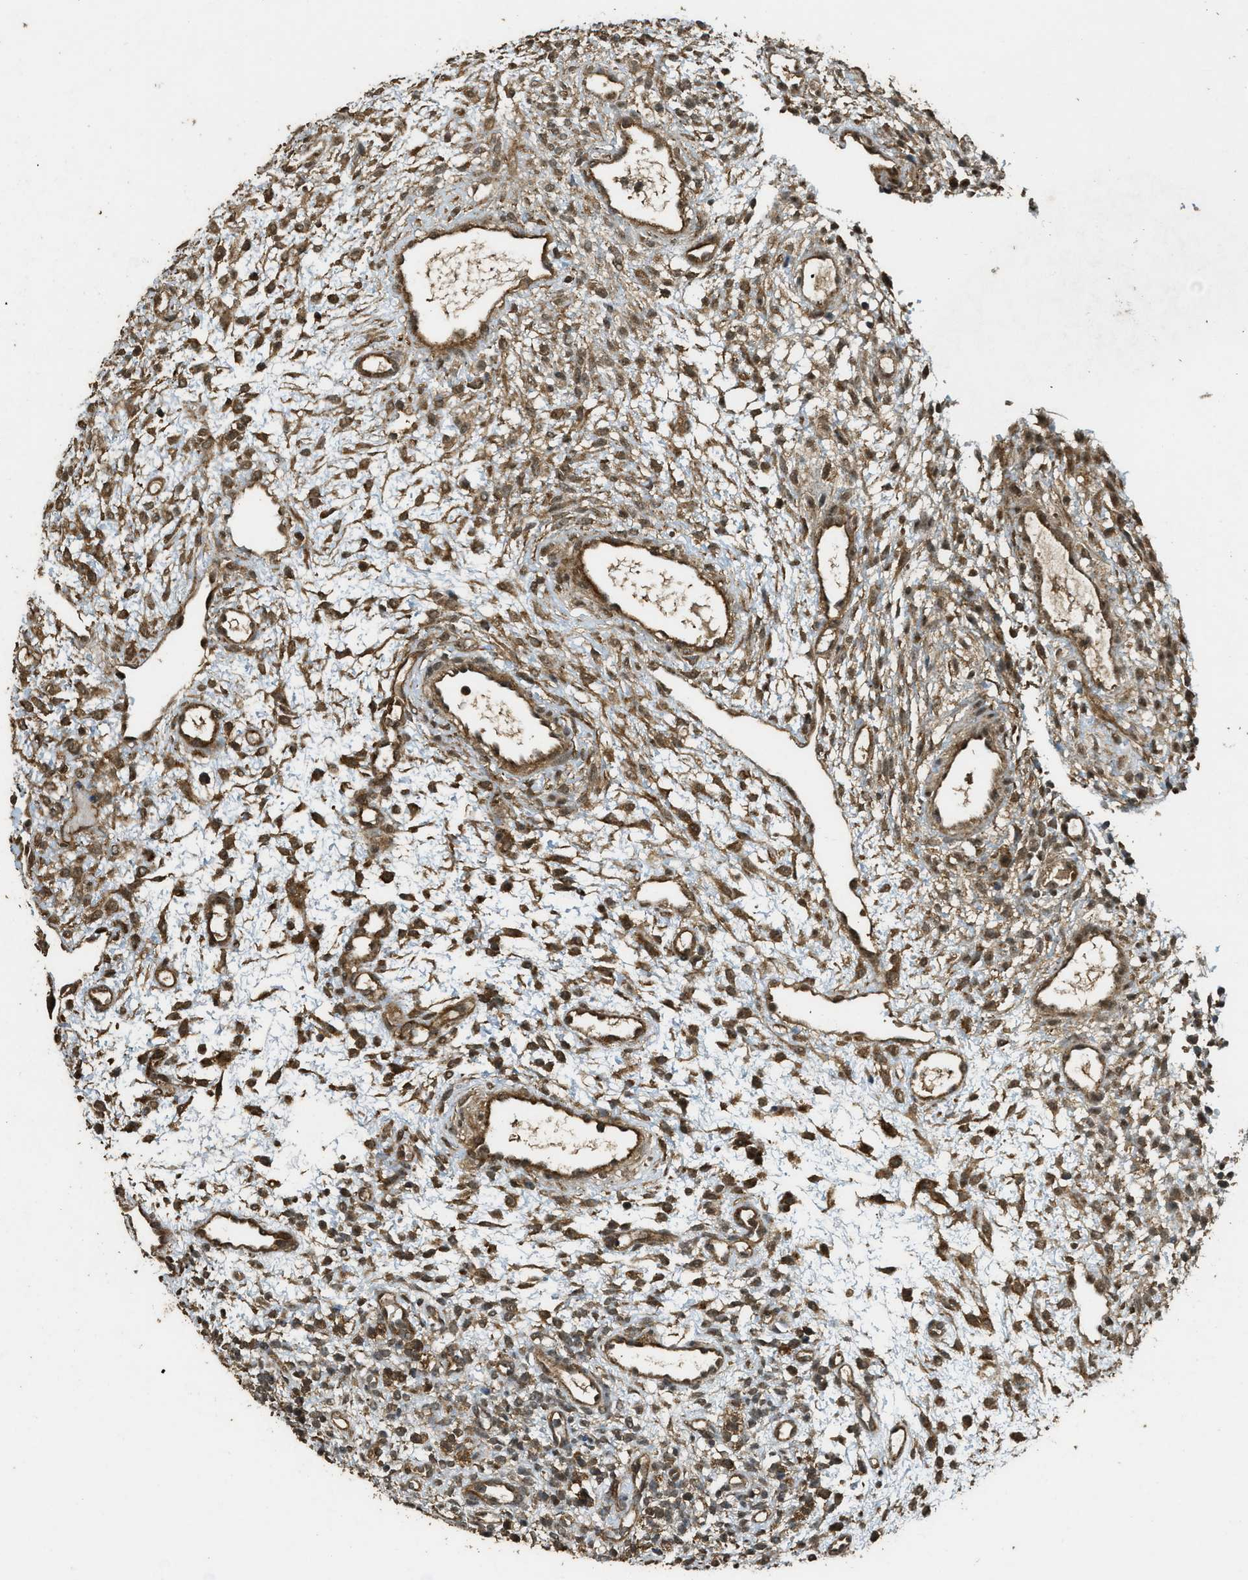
{"staining": {"intensity": "moderate", "quantity": "25%-75%", "location": "cytoplasmic/membranous"}, "tissue": "ovary", "cell_type": "Ovarian stroma cells", "image_type": "normal", "snomed": [{"axis": "morphology", "description": "Normal tissue, NOS"}, {"axis": "morphology", "description": "Cyst, NOS"}, {"axis": "topography", "description": "Ovary"}], "caption": "The image shows staining of unremarkable ovary, revealing moderate cytoplasmic/membranous protein positivity (brown color) within ovarian stroma cells. (DAB = brown stain, brightfield microscopy at high magnification).", "gene": "PPP6R3", "patient": {"sex": "female", "age": 18}}